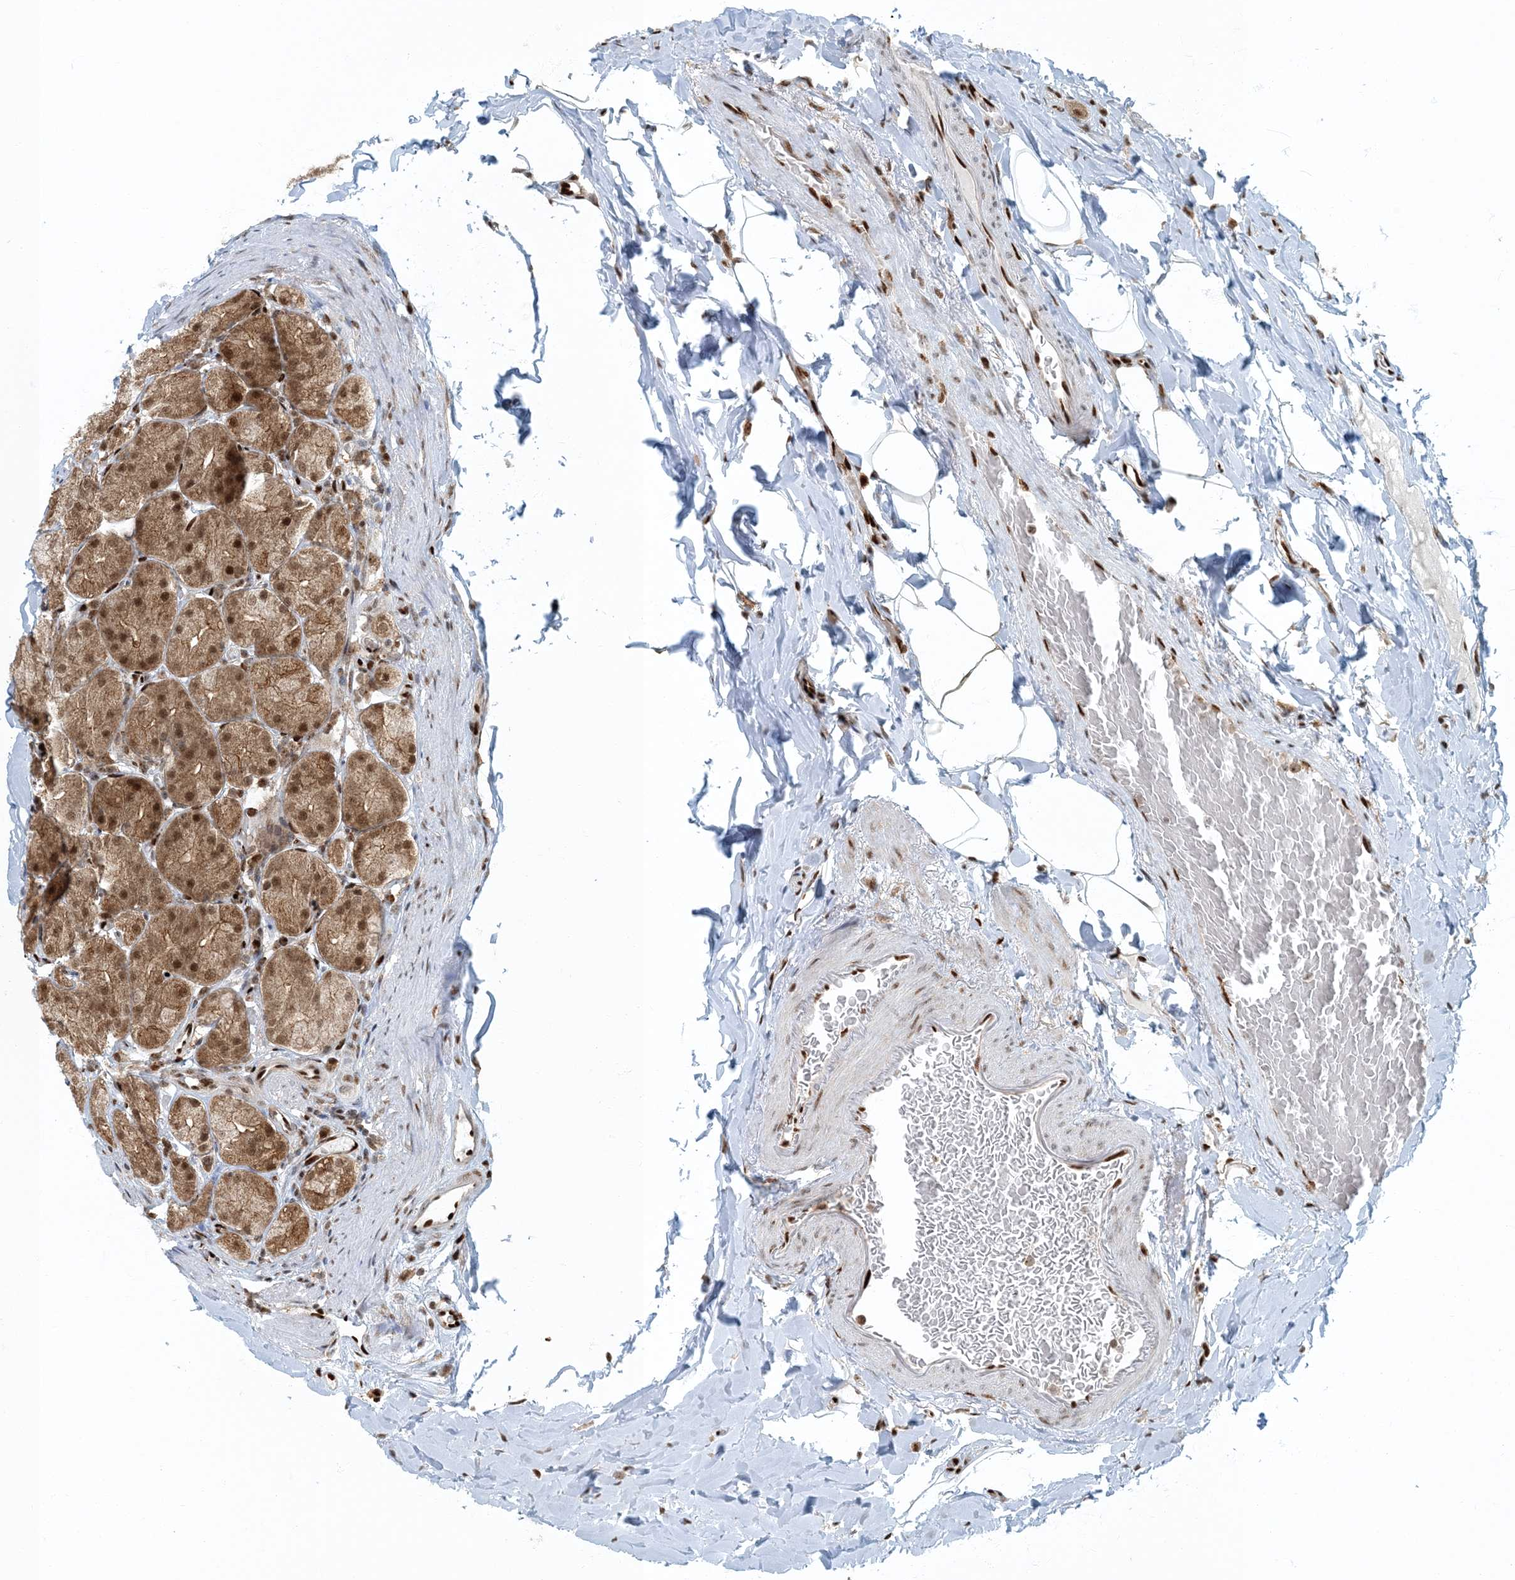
{"staining": {"intensity": "strong", "quantity": ">75%", "location": "cytoplasmic/membranous,nuclear"}, "tissue": "stomach", "cell_type": "Glandular cells", "image_type": "normal", "snomed": [{"axis": "morphology", "description": "Normal tissue, NOS"}, {"axis": "topography", "description": "Stomach, upper"}], "caption": "Human stomach stained with a brown dye displays strong cytoplasmic/membranous,nuclear positive expression in approximately >75% of glandular cells.", "gene": "MBD1", "patient": {"sex": "male", "age": 68}}